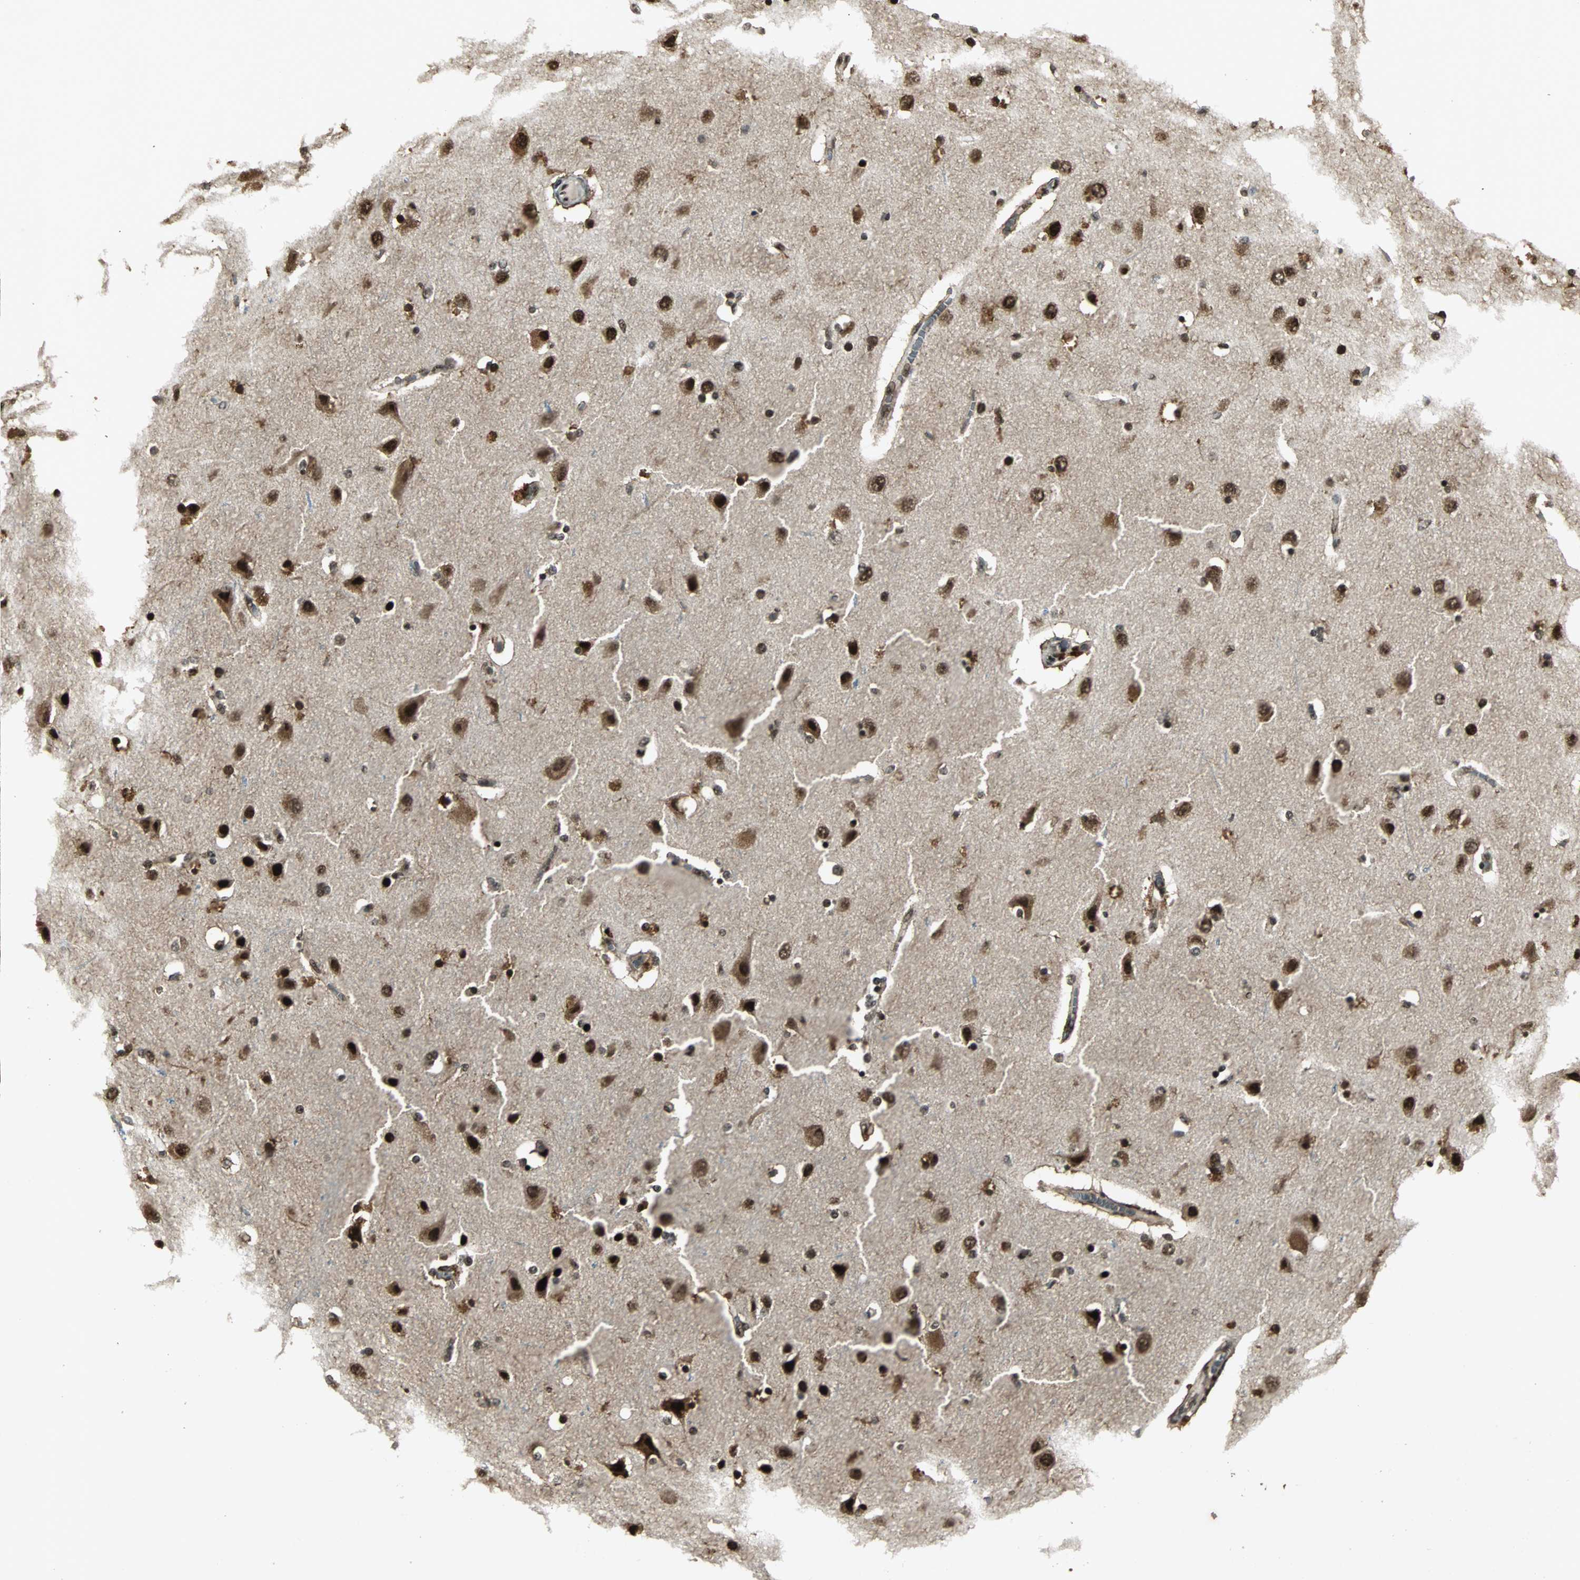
{"staining": {"intensity": "strong", "quantity": "25%-75%", "location": "cytoplasmic/membranous"}, "tissue": "cerebral cortex", "cell_type": "Endothelial cells", "image_type": "normal", "snomed": [{"axis": "morphology", "description": "Normal tissue, NOS"}, {"axis": "topography", "description": "Cerebral cortex"}], "caption": "Approximately 25%-75% of endothelial cells in benign cerebral cortex display strong cytoplasmic/membranous protein positivity as visualized by brown immunohistochemical staining.", "gene": "TAF5", "patient": {"sex": "female", "age": 54}}